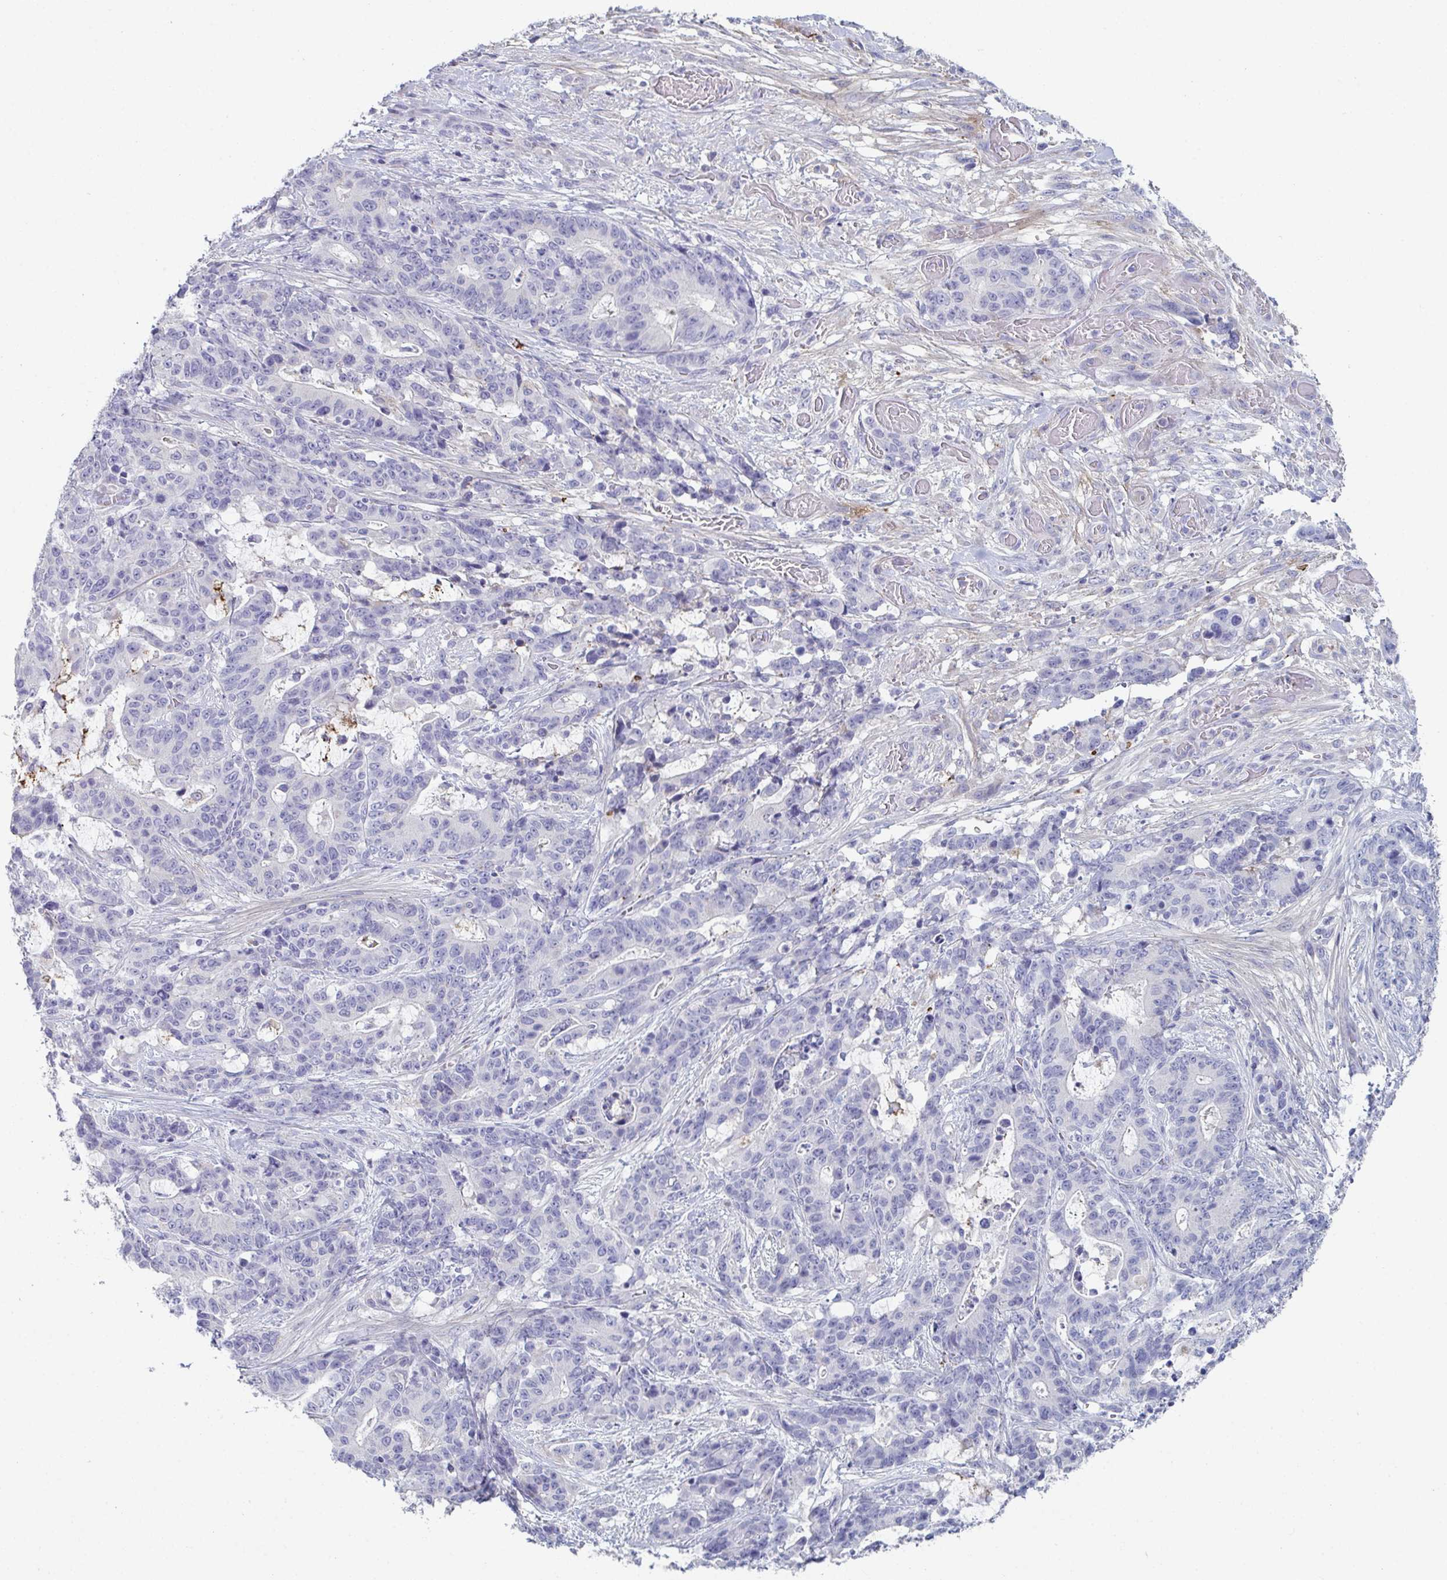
{"staining": {"intensity": "negative", "quantity": "none", "location": "none"}, "tissue": "stomach cancer", "cell_type": "Tumor cells", "image_type": "cancer", "snomed": [{"axis": "morphology", "description": "Normal tissue, NOS"}, {"axis": "morphology", "description": "Adenocarcinoma, NOS"}, {"axis": "topography", "description": "Stomach"}], "caption": "Protein analysis of stomach cancer (adenocarcinoma) demonstrates no significant staining in tumor cells. Nuclei are stained in blue.", "gene": "ADAM21", "patient": {"sex": "female", "age": 64}}